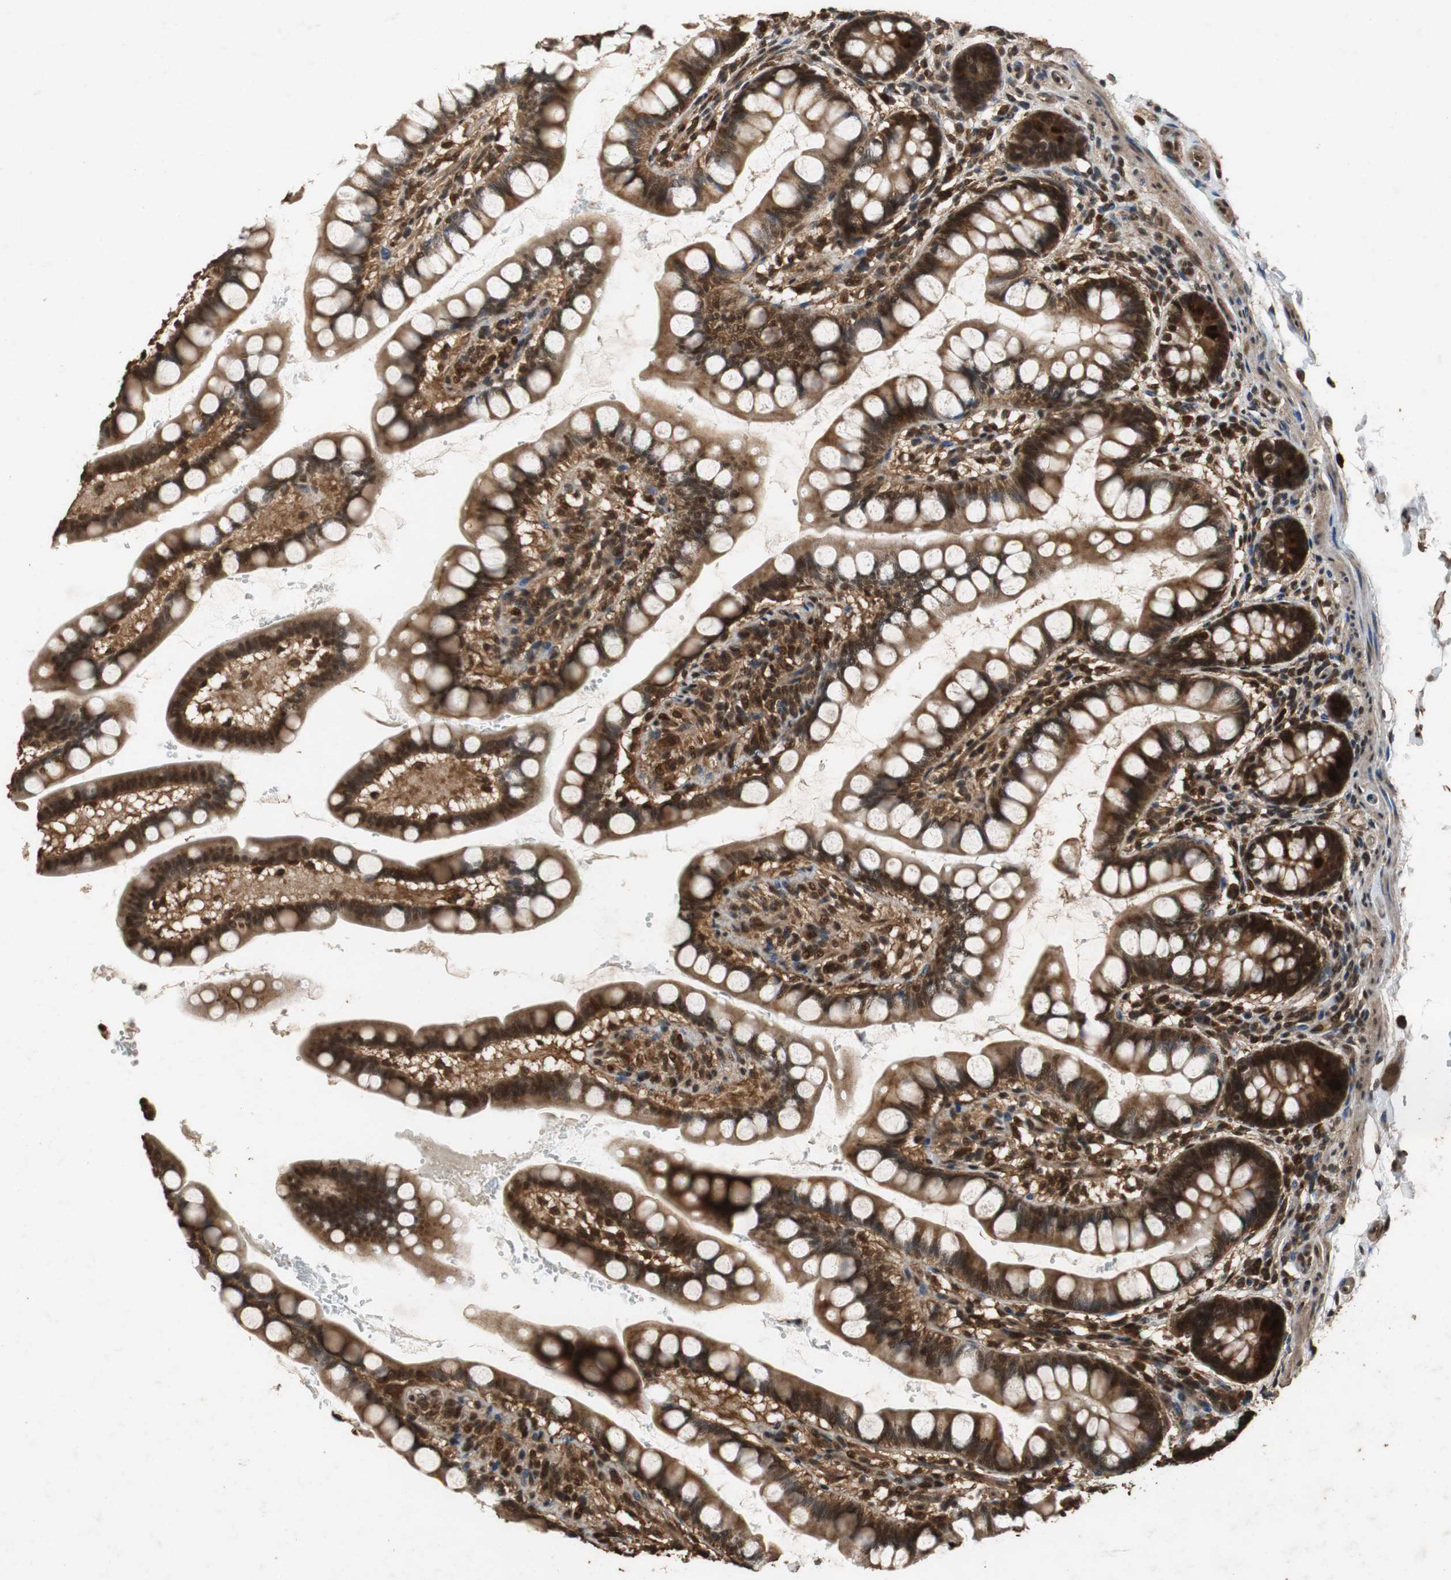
{"staining": {"intensity": "strong", "quantity": ">75%", "location": "cytoplasmic/membranous,nuclear"}, "tissue": "small intestine", "cell_type": "Glandular cells", "image_type": "normal", "snomed": [{"axis": "morphology", "description": "Normal tissue, NOS"}, {"axis": "topography", "description": "Small intestine"}], "caption": "A histopathology image of human small intestine stained for a protein reveals strong cytoplasmic/membranous,nuclear brown staining in glandular cells. Immunohistochemistry (ihc) stains the protein of interest in brown and the nuclei are stained blue.", "gene": "ZNF18", "patient": {"sex": "female", "age": 58}}